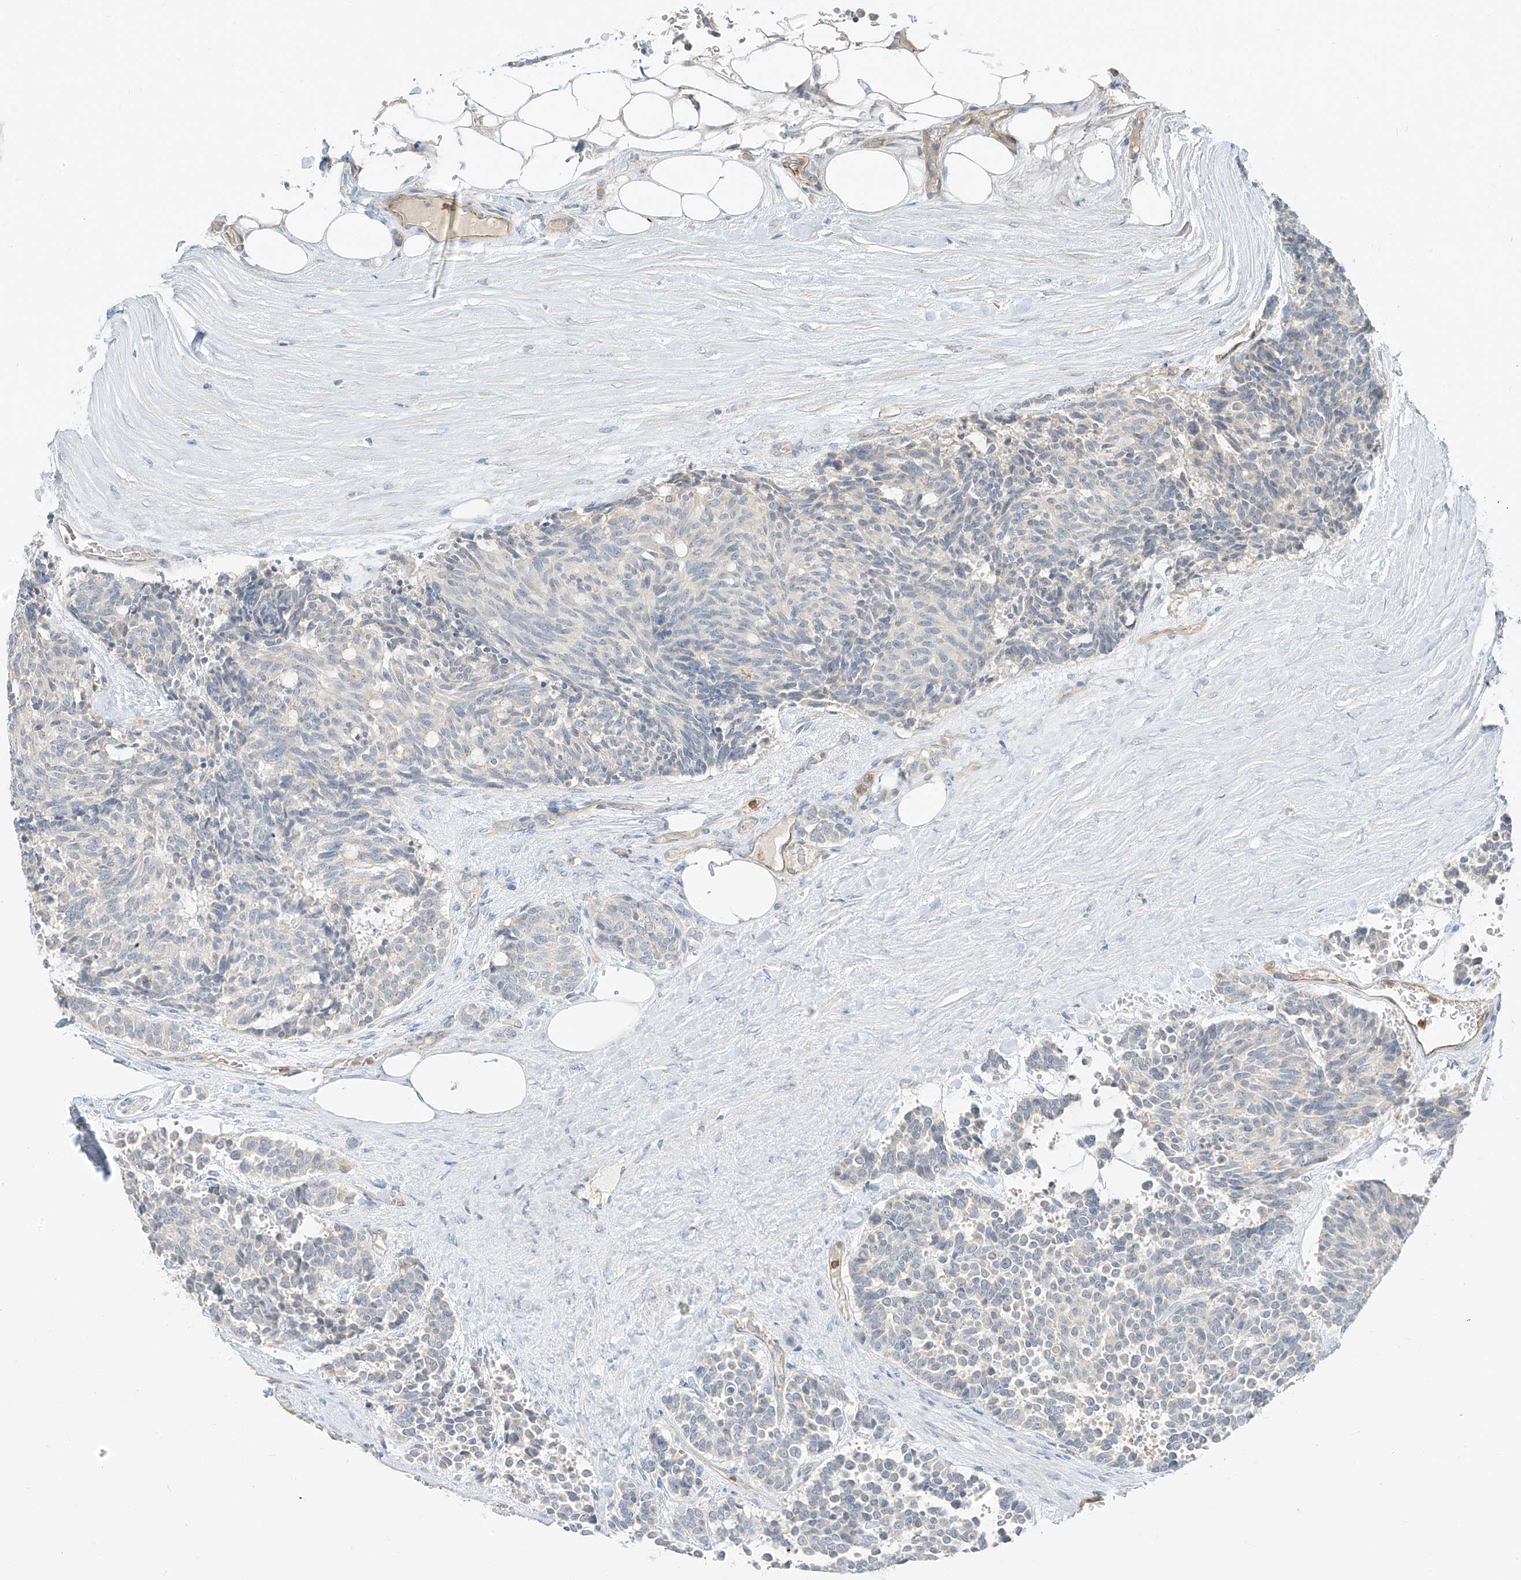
{"staining": {"intensity": "negative", "quantity": "none", "location": "none"}, "tissue": "carcinoid", "cell_type": "Tumor cells", "image_type": "cancer", "snomed": [{"axis": "morphology", "description": "Carcinoid, malignant, NOS"}, {"axis": "topography", "description": "Pancreas"}], "caption": "Micrograph shows no significant protein positivity in tumor cells of carcinoid (malignant).", "gene": "C2orf42", "patient": {"sex": "female", "age": 54}}